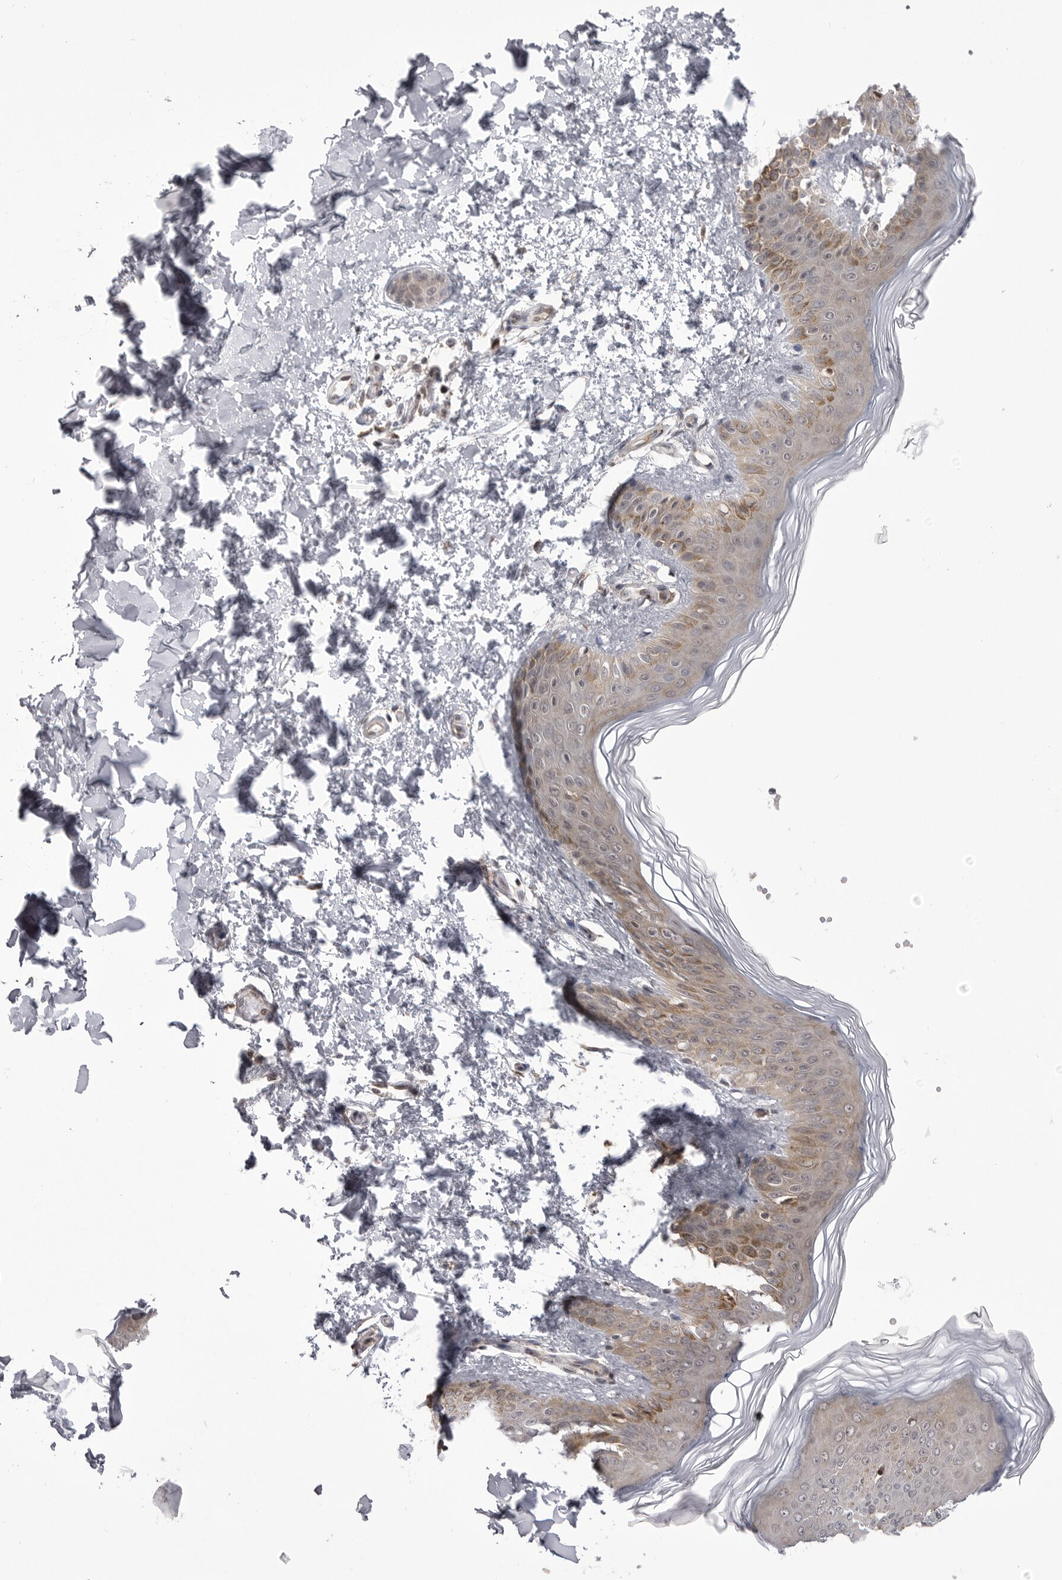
{"staining": {"intensity": "negative", "quantity": "none", "location": "none"}, "tissue": "skin", "cell_type": "Fibroblasts", "image_type": "normal", "snomed": [{"axis": "morphology", "description": "Normal tissue, NOS"}, {"axis": "morphology", "description": "Neoplasm, benign, NOS"}, {"axis": "topography", "description": "Skin"}, {"axis": "topography", "description": "Soft tissue"}], "caption": "This photomicrograph is of unremarkable skin stained with IHC to label a protein in brown with the nuclei are counter-stained blue. There is no positivity in fibroblasts.", "gene": "PTK2B", "patient": {"sex": "male", "age": 26}}